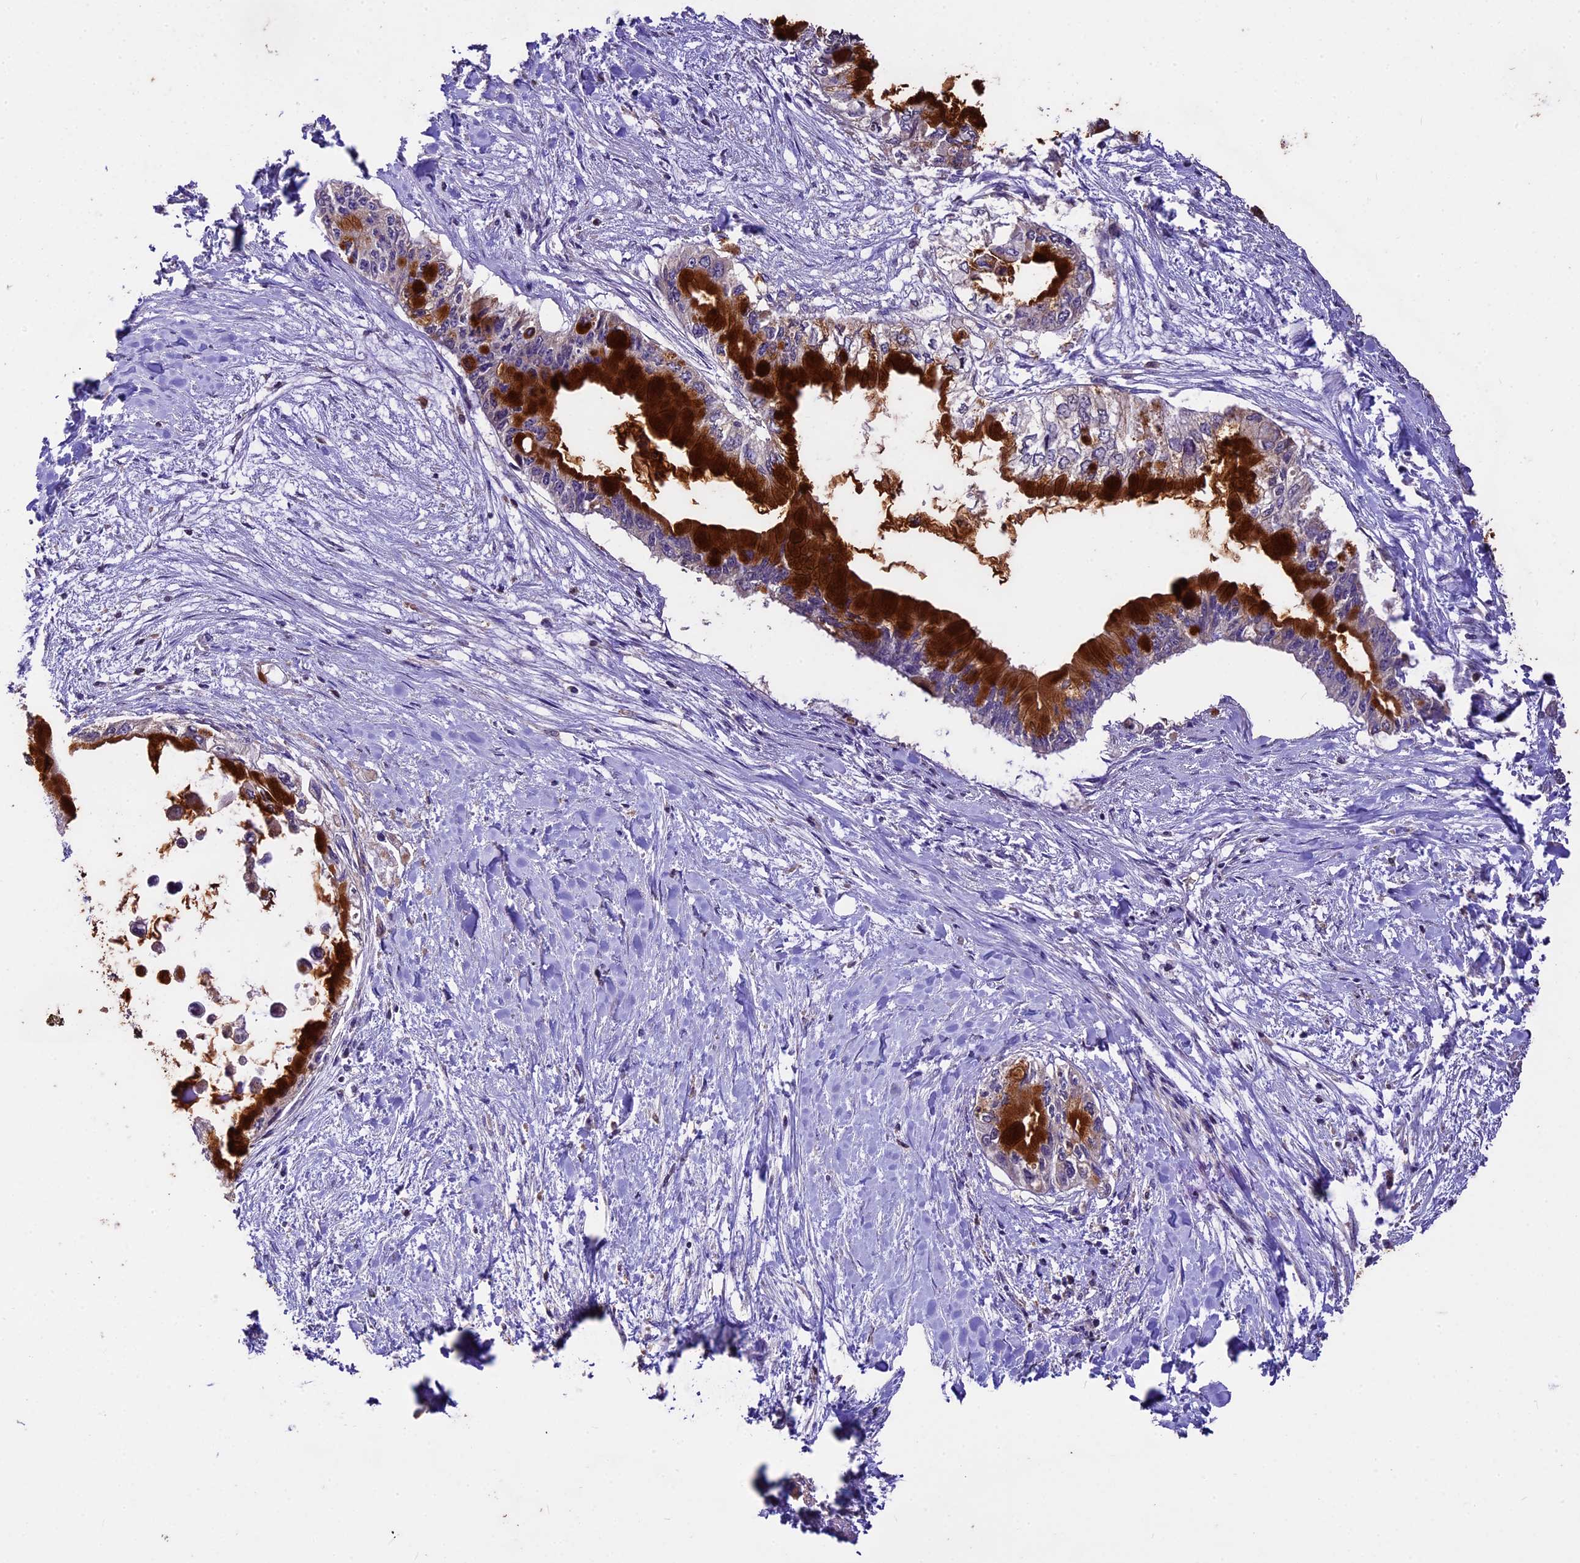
{"staining": {"intensity": "strong", "quantity": ">75%", "location": "cytoplasmic/membranous"}, "tissue": "pancreatic cancer", "cell_type": "Tumor cells", "image_type": "cancer", "snomed": [{"axis": "morphology", "description": "Adenocarcinoma, NOS"}, {"axis": "topography", "description": "Pancreas"}], "caption": "Strong cytoplasmic/membranous staining is seen in about >75% of tumor cells in pancreatic cancer (adenocarcinoma).", "gene": "CRLF1", "patient": {"sex": "male", "age": 48}}